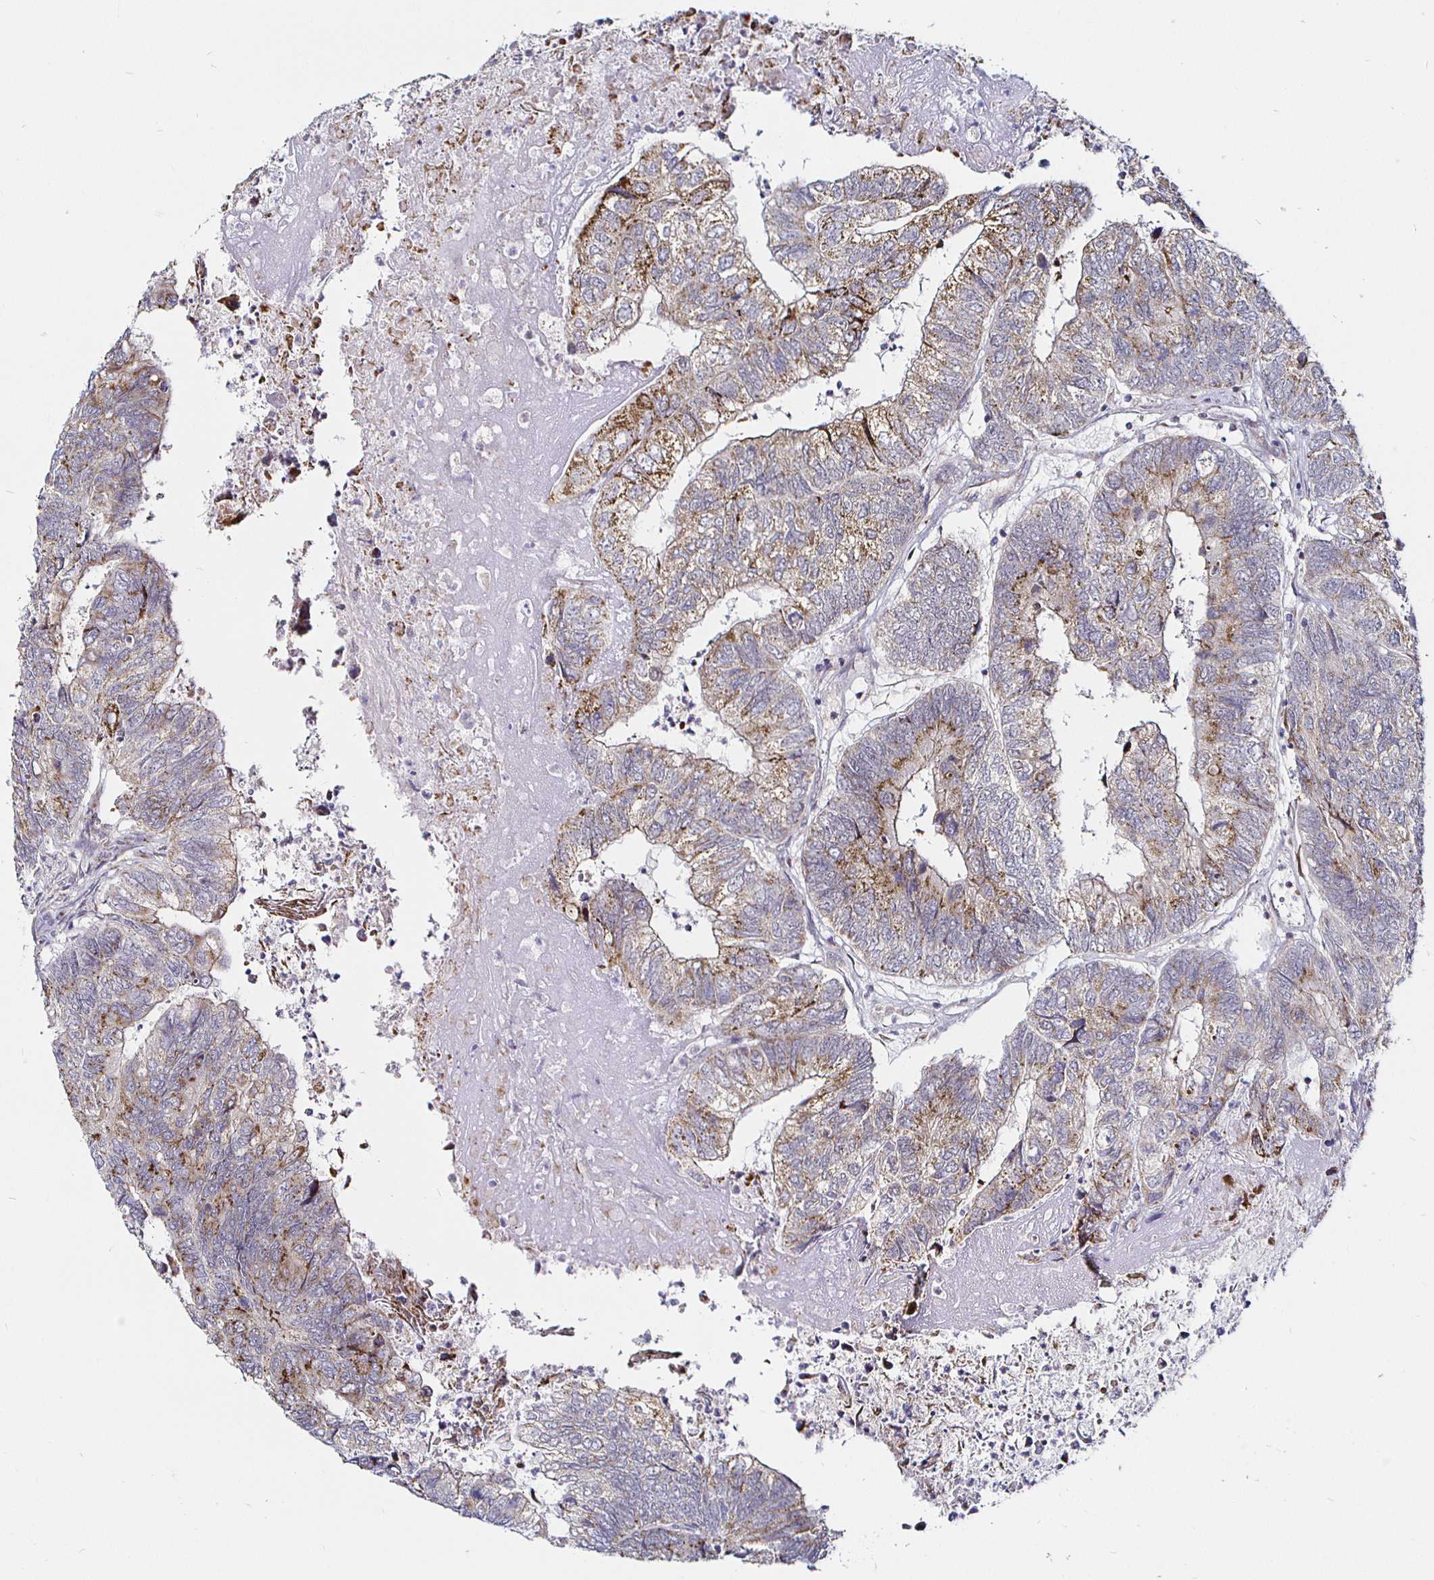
{"staining": {"intensity": "moderate", "quantity": "25%-75%", "location": "cytoplasmic/membranous"}, "tissue": "colorectal cancer", "cell_type": "Tumor cells", "image_type": "cancer", "snomed": [{"axis": "morphology", "description": "Adenocarcinoma, NOS"}, {"axis": "topography", "description": "Colon"}], "caption": "The photomicrograph reveals immunohistochemical staining of adenocarcinoma (colorectal). There is moderate cytoplasmic/membranous expression is identified in approximately 25%-75% of tumor cells.", "gene": "ATG3", "patient": {"sex": "female", "age": 67}}